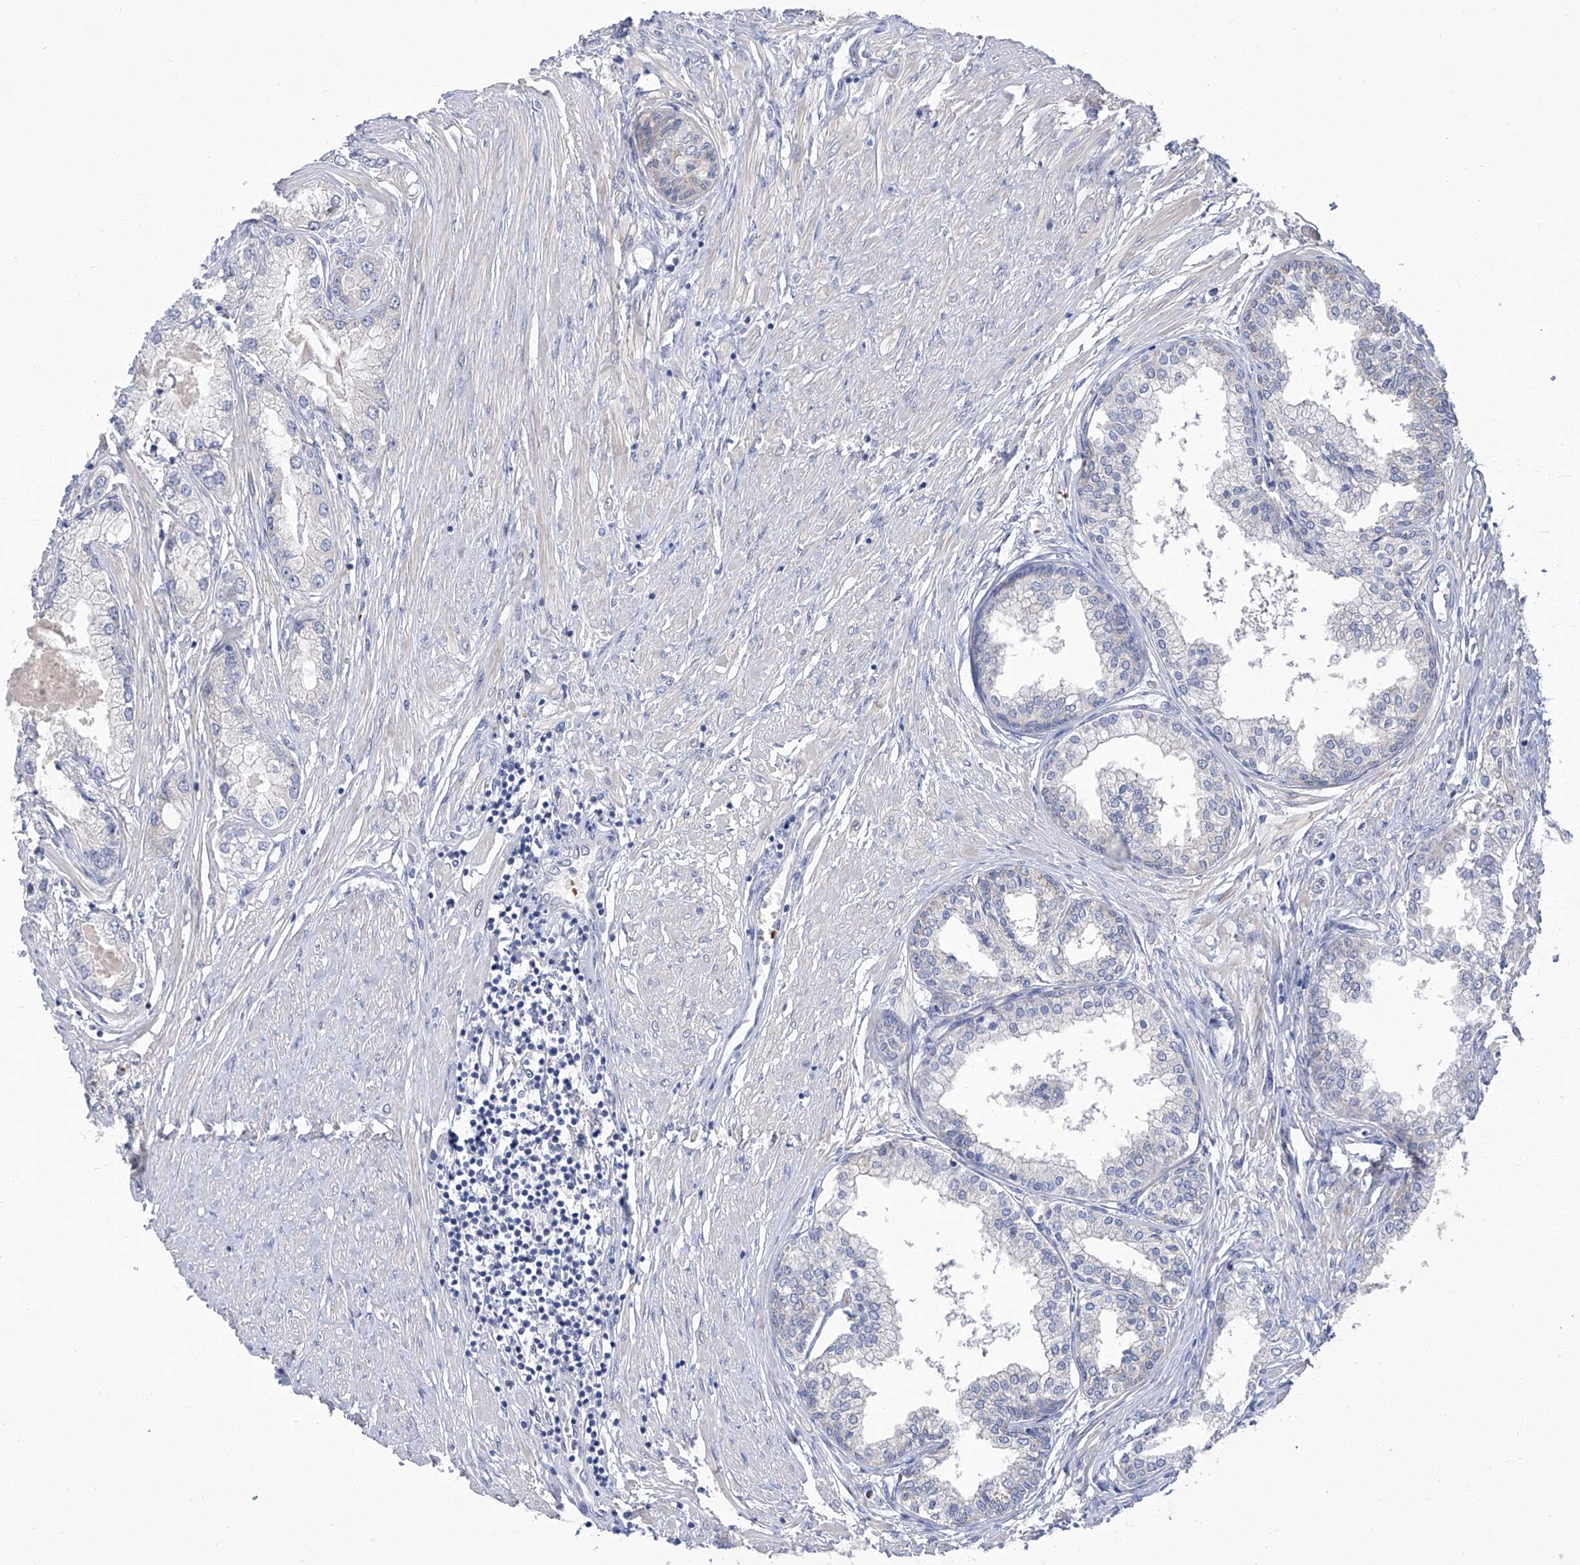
{"staining": {"intensity": "negative", "quantity": "none", "location": "none"}, "tissue": "prostate cancer", "cell_type": "Tumor cells", "image_type": "cancer", "snomed": [{"axis": "morphology", "description": "Adenocarcinoma, Low grade"}, {"axis": "topography", "description": "Prostate"}], "caption": "This is an immunohistochemistry (IHC) micrograph of human prostate cancer (low-grade adenocarcinoma). There is no staining in tumor cells.", "gene": "PARD3", "patient": {"sex": "male", "age": 62}}